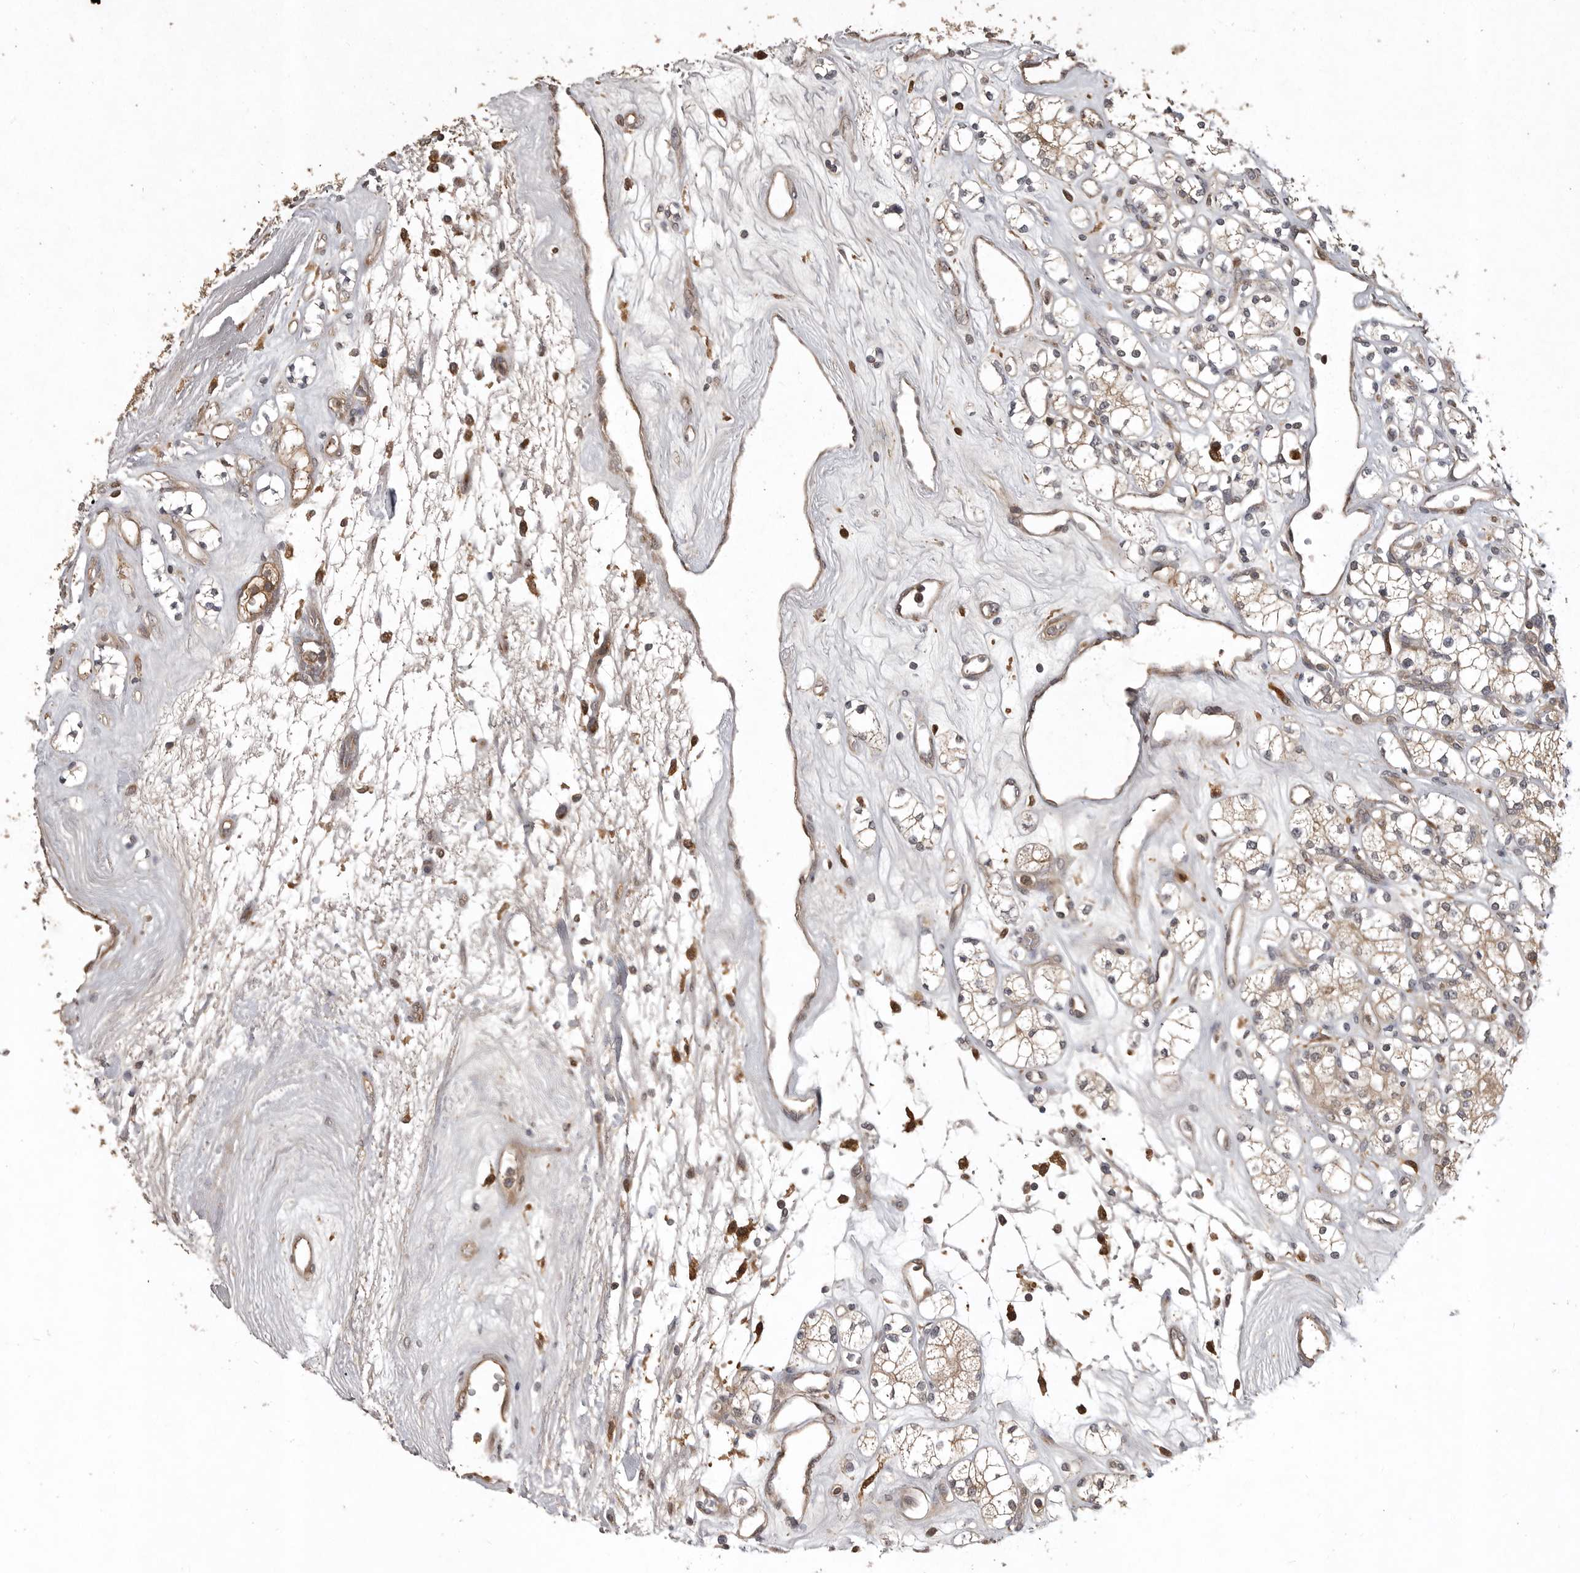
{"staining": {"intensity": "weak", "quantity": "<25%", "location": "cytoplasmic/membranous"}, "tissue": "renal cancer", "cell_type": "Tumor cells", "image_type": "cancer", "snomed": [{"axis": "morphology", "description": "Adenocarcinoma, NOS"}, {"axis": "topography", "description": "Kidney"}], "caption": "Image shows no protein staining in tumor cells of renal cancer tissue.", "gene": "GPR31", "patient": {"sex": "male", "age": 77}}